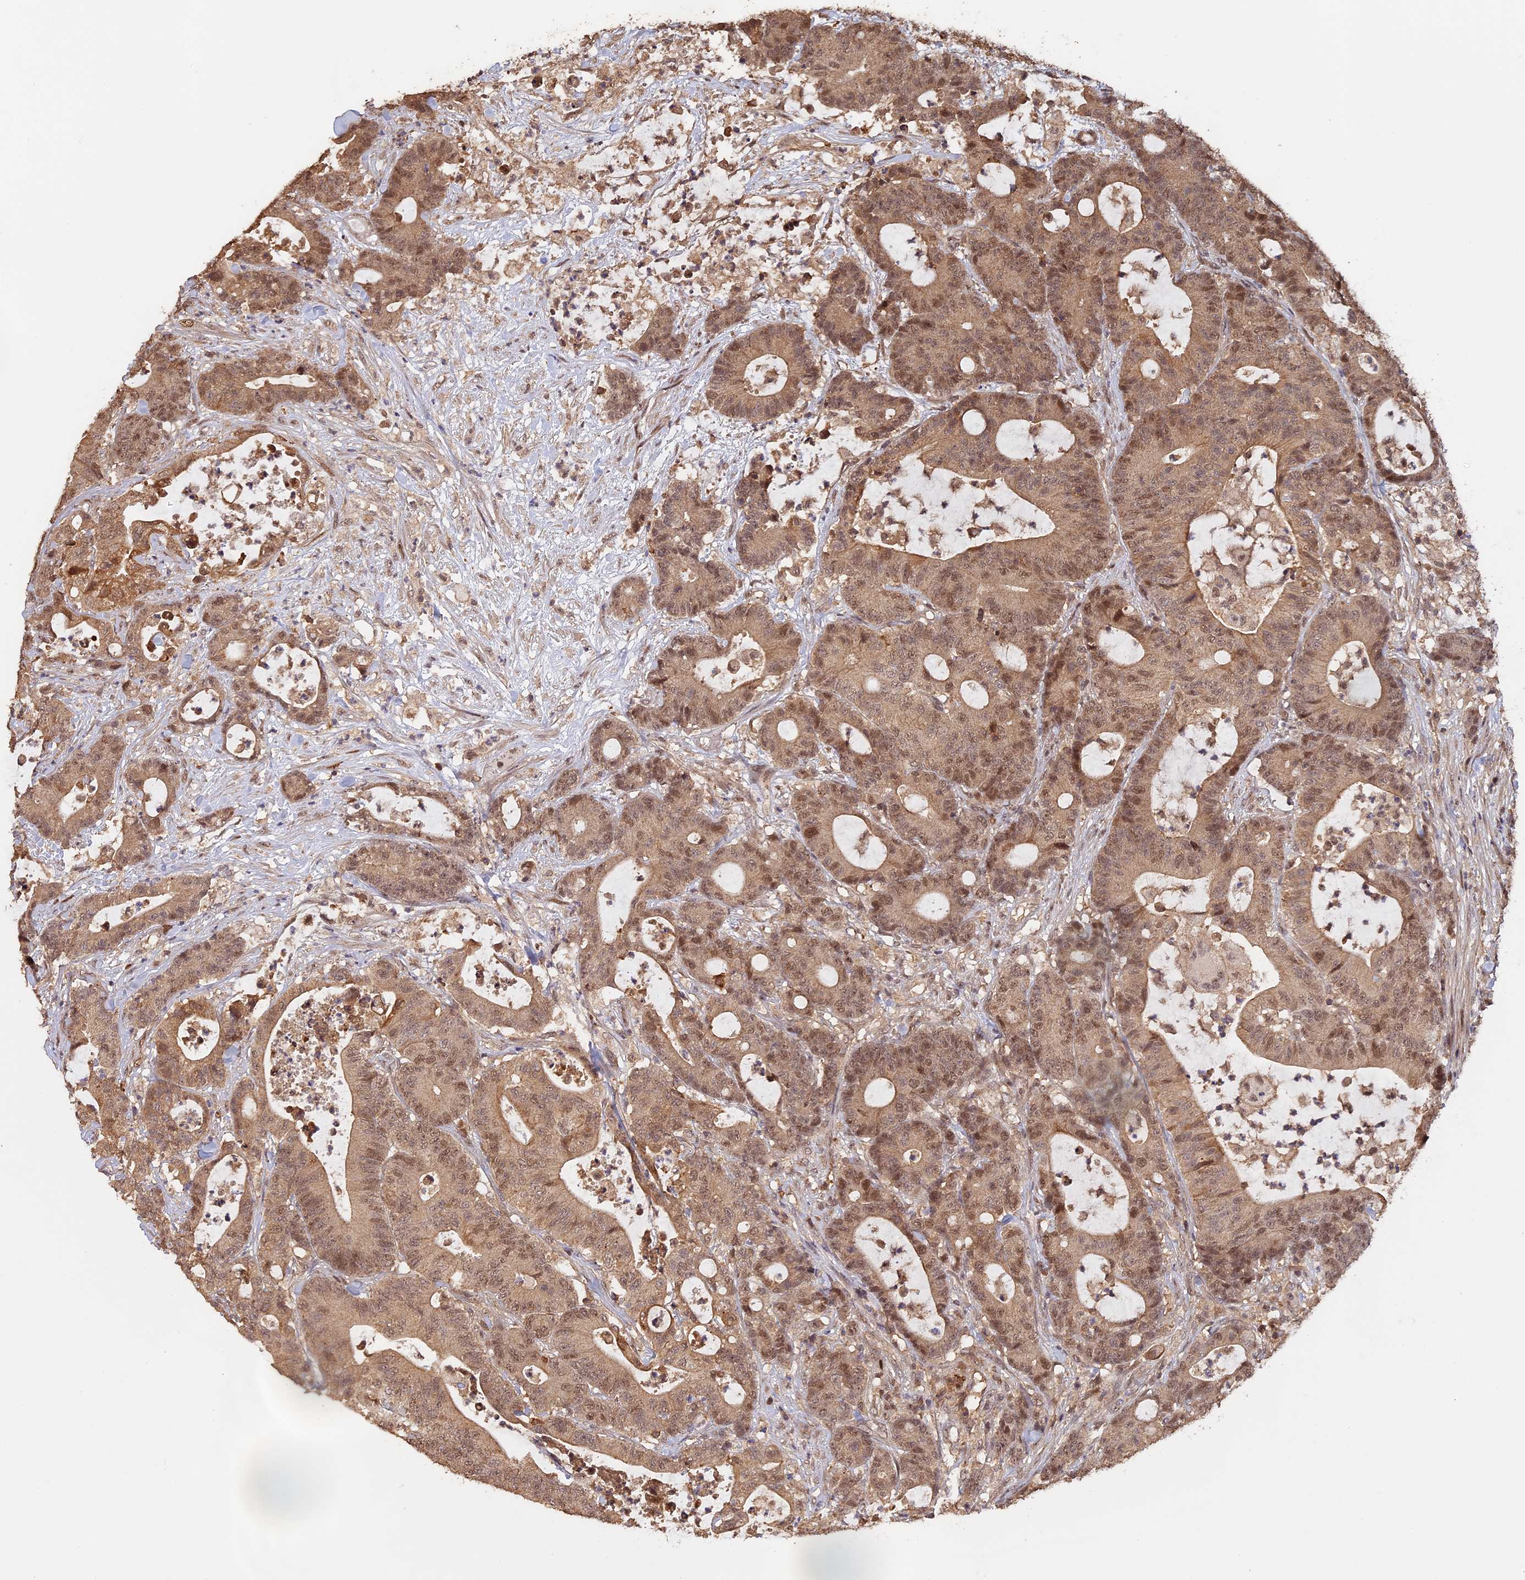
{"staining": {"intensity": "moderate", "quantity": ">75%", "location": "cytoplasmic/membranous,nuclear"}, "tissue": "colorectal cancer", "cell_type": "Tumor cells", "image_type": "cancer", "snomed": [{"axis": "morphology", "description": "Adenocarcinoma, NOS"}, {"axis": "topography", "description": "Colon"}], "caption": "Human colorectal cancer (adenocarcinoma) stained for a protein (brown) displays moderate cytoplasmic/membranous and nuclear positive positivity in approximately >75% of tumor cells.", "gene": "MYBL2", "patient": {"sex": "female", "age": 84}}